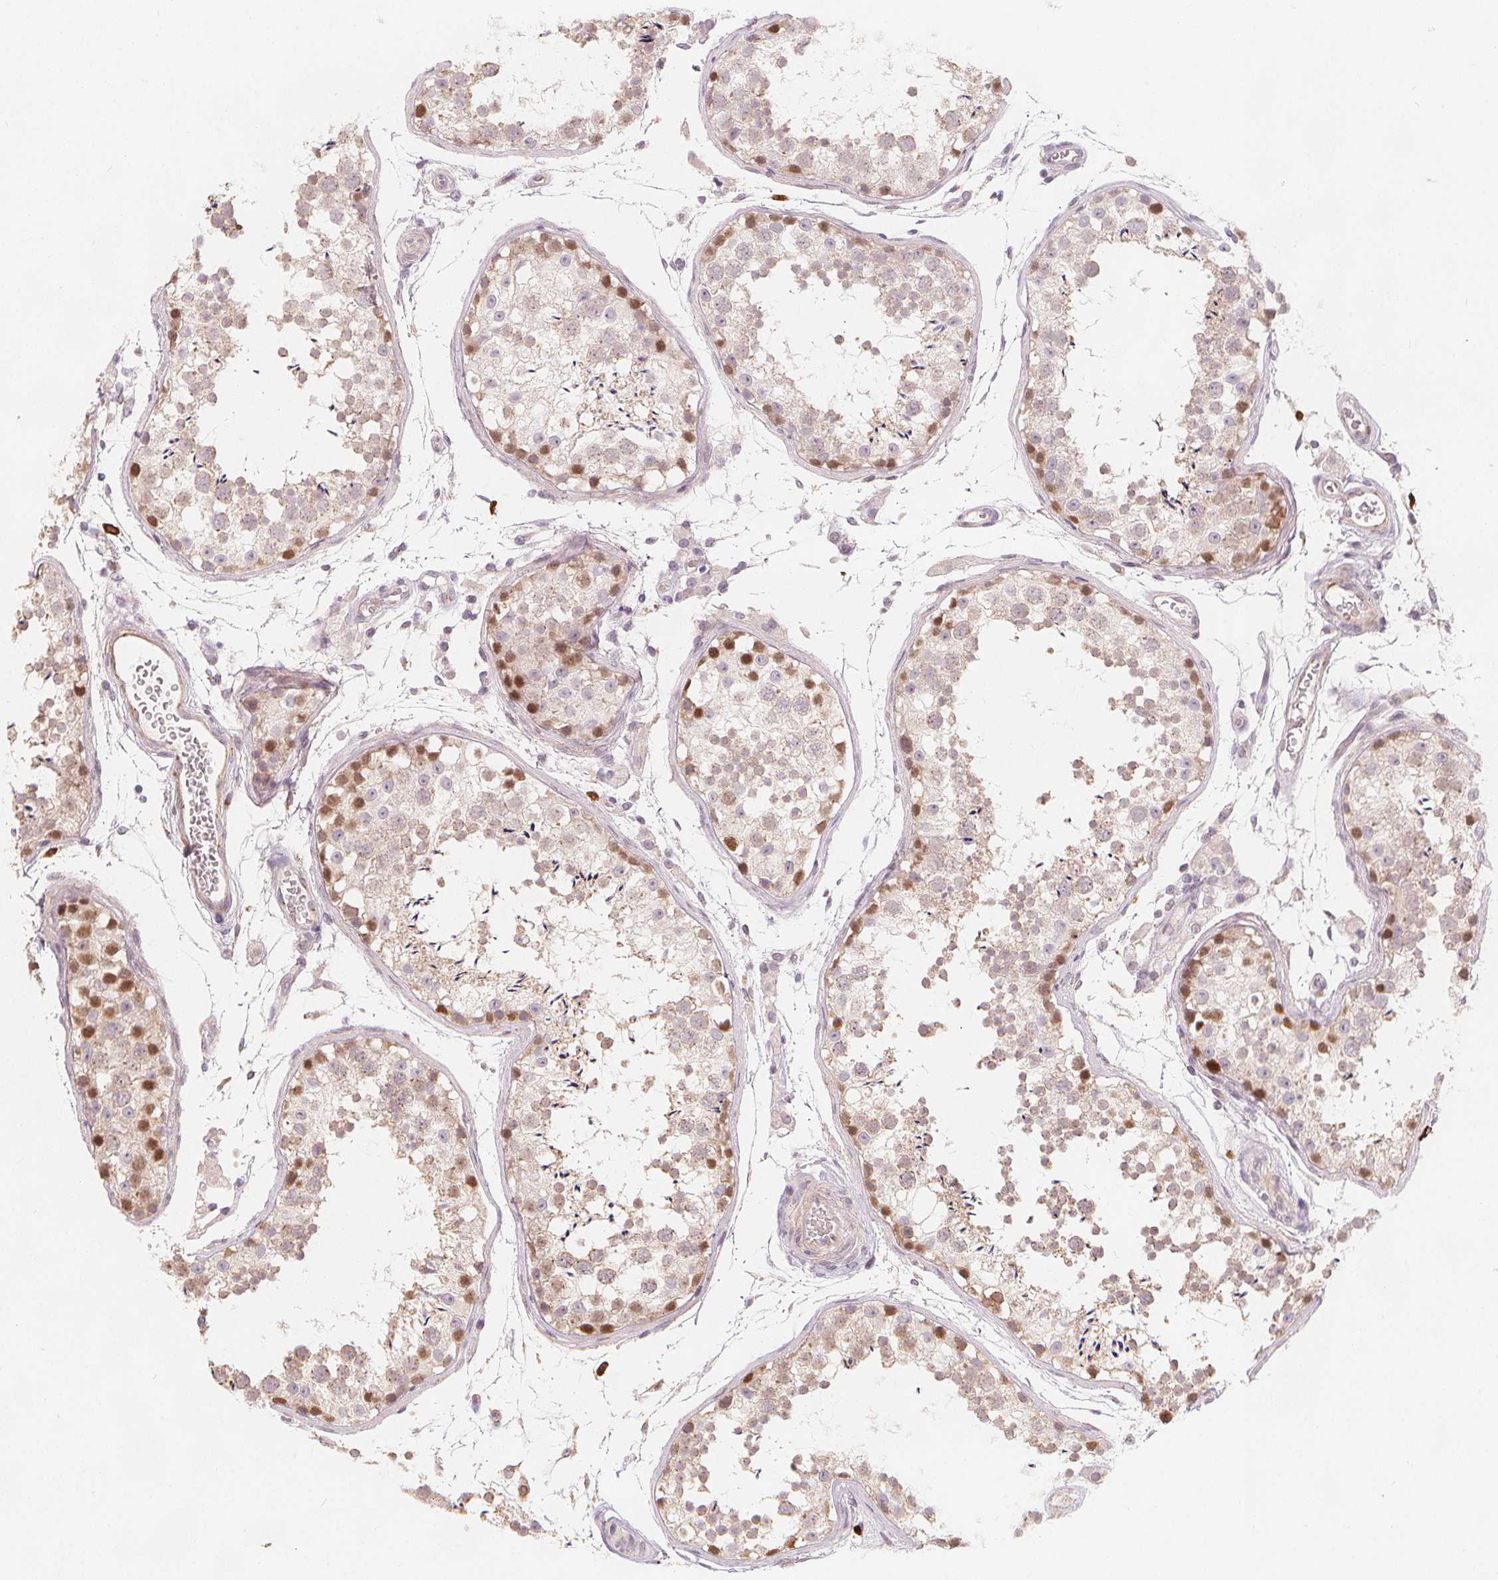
{"staining": {"intensity": "moderate", "quantity": "<25%", "location": "nuclear"}, "tissue": "testis", "cell_type": "Cells in seminiferous ducts", "image_type": "normal", "snomed": [{"axis": "morphology", "description": "Normal tissue, NOS"}, {"axis": "topography", "description": "Testis"}], "caption": "IHC image of unremarkable human testis stained for a protein (brown), which shows low levels of moderate nuclear positivity in approximately <25% of cells in seminiferous ducts.", "gene": "TIPIN", "patient": {"sex": "male", "age": 29}}